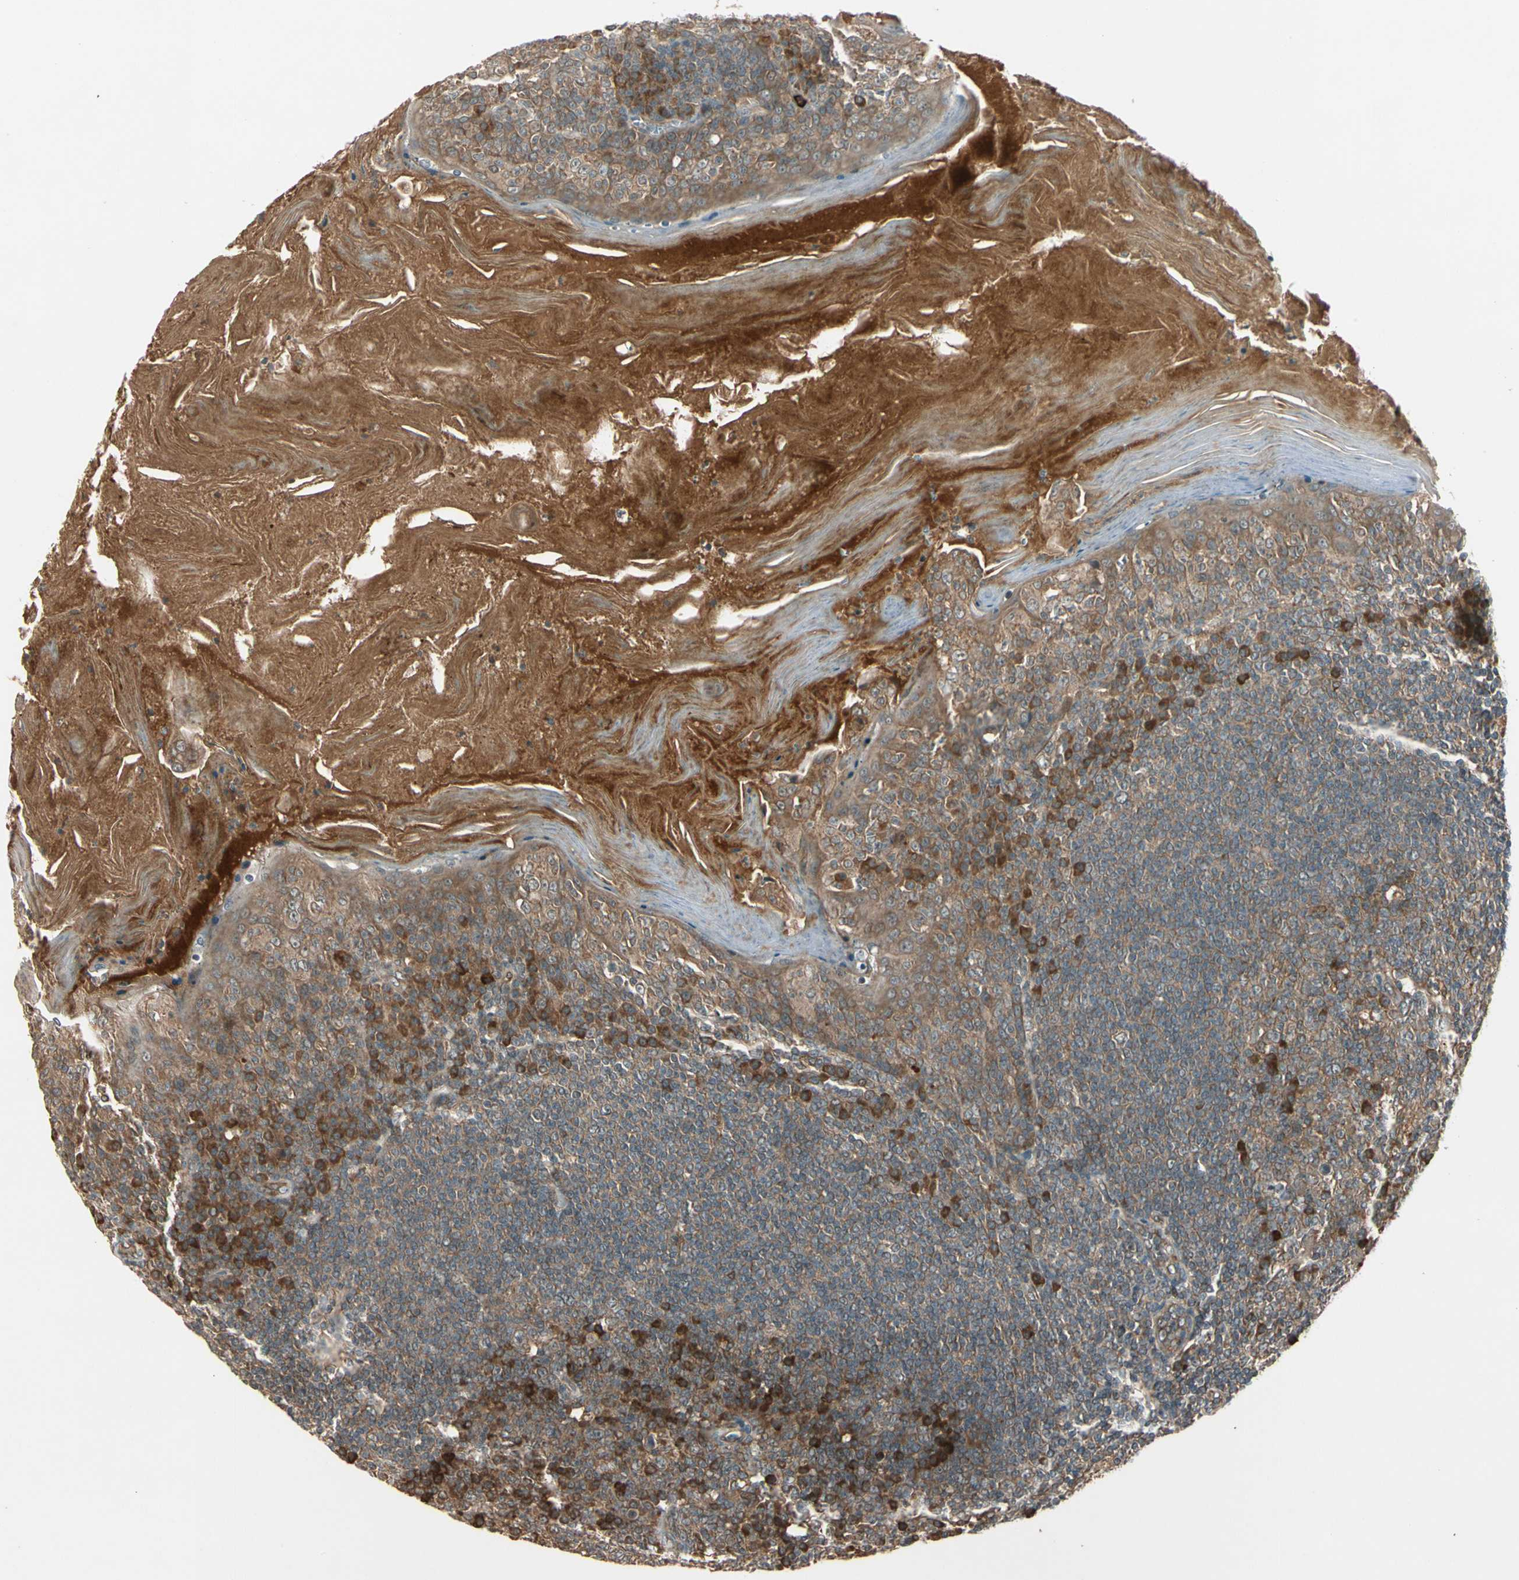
{"staining": {"intensity": "strong", "quantity": ">75%", "location": "cytoplasmic/membranous"}, "tissue": "tonsil", "cell_type": "Germinal center cells", "image_type": "normal", "snomed": [{"axis": "morphology", "description": "Normal tissue, NOS"}, {"axis": "topography", "description": "Tonsil"}], "caption": "Benign tonsil was stained to show a protein in brown. There is high levels of strong cytoplasmic/membranous staining in approximately >75% of germinal center cells.", "gene": "ACVR1C", "patient": {"sex": "male", "age": 31}}